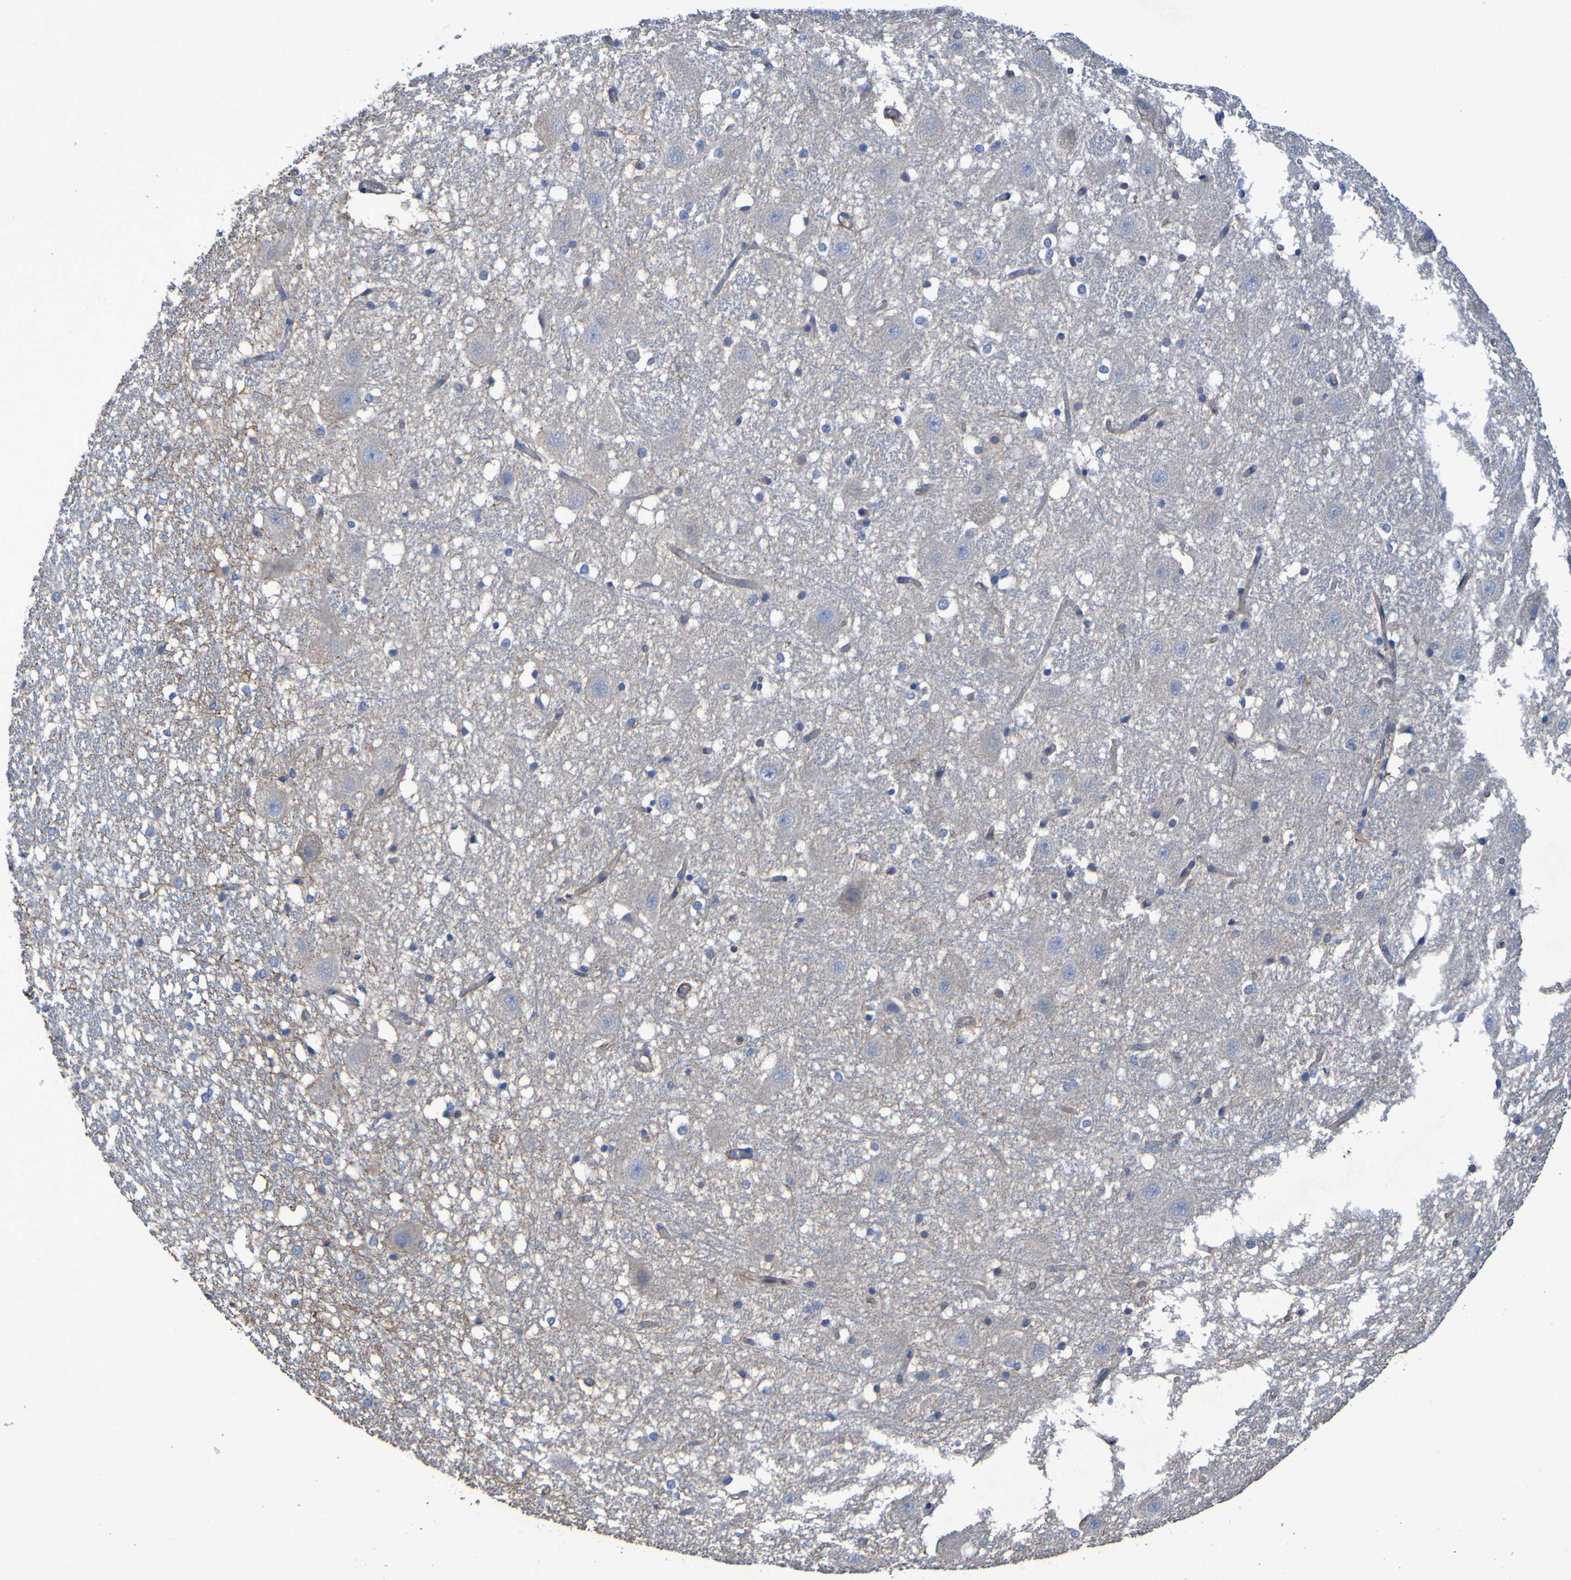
{"staining": {"intensity": "negative", "quantity": "none", "location": "none"}, "tissue": "hippocampus", "cell_type": "Glial cells", "image_type": "normal", "snomed": [{"axis": "morphology", "description": "Normal tissue, NOS"}, {"axis": "topography", "description": "Hippocampus"}], "caption": "This histopathology image is of benign hippocampus stained with IHC to label a protein in brown with the nuclei are counter-stained blue. There is no expression in glial cells.", "gene": "SRPRB", "patient": {"sex": "female", "age": 19}}